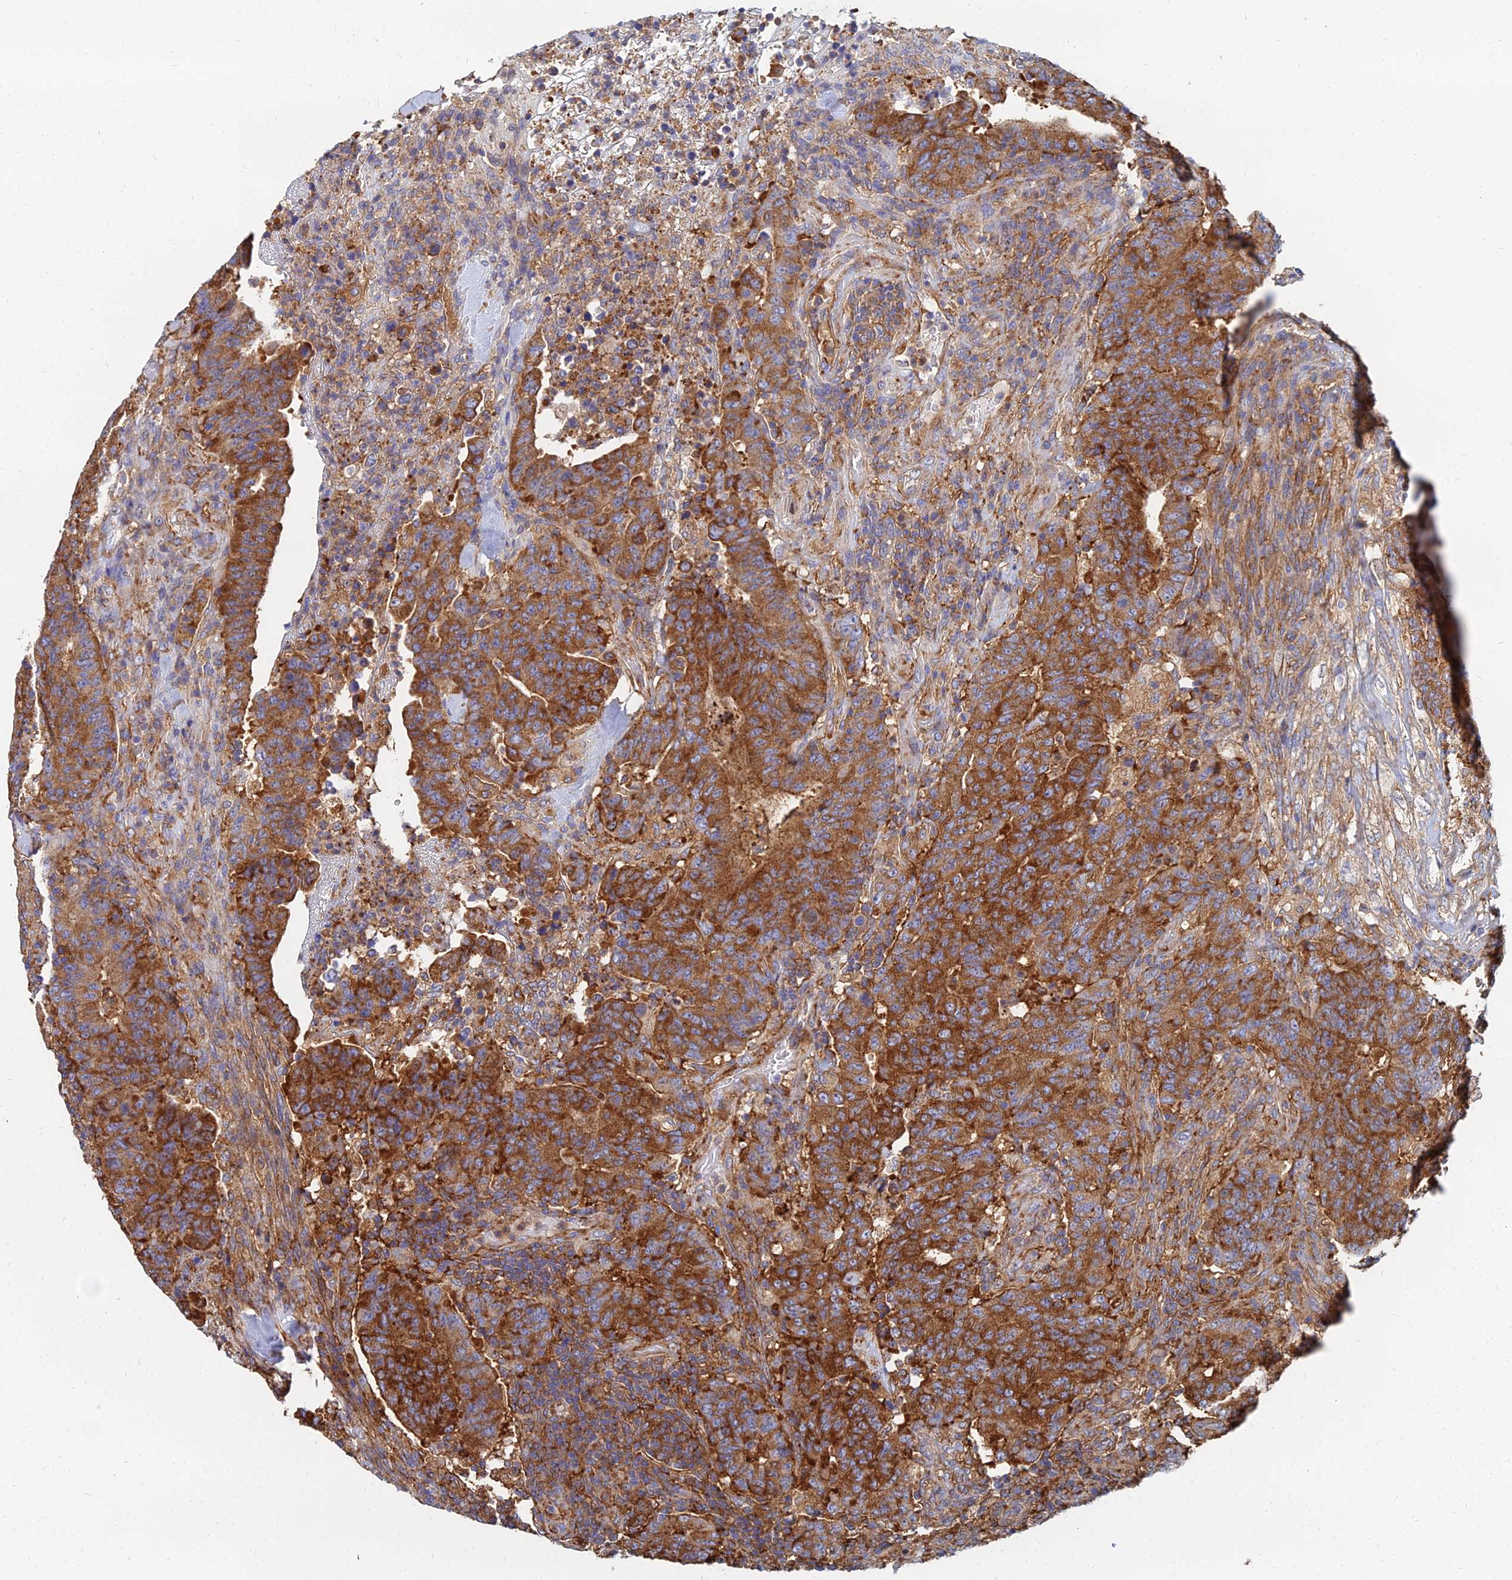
{"staining": {"intensity": "strong", "quantity": ">75%", "location": "cytoplasmic/membranous"}, "tissue": "colorectal cancer", "cell_type": "Tumor cells", "image_type": "cancer", "snomed": [{"axis": "morphology", "description": "Adenocarcinoma, NOS"}, {"axis": "topography", "description": "Colon"}], "caption": "Human colorectal adenocarcinoma stained with a protein marker displays strong staining in tumor cells.", "gene": "GPR42", "patient": {"sex": "female", "age": 75}}